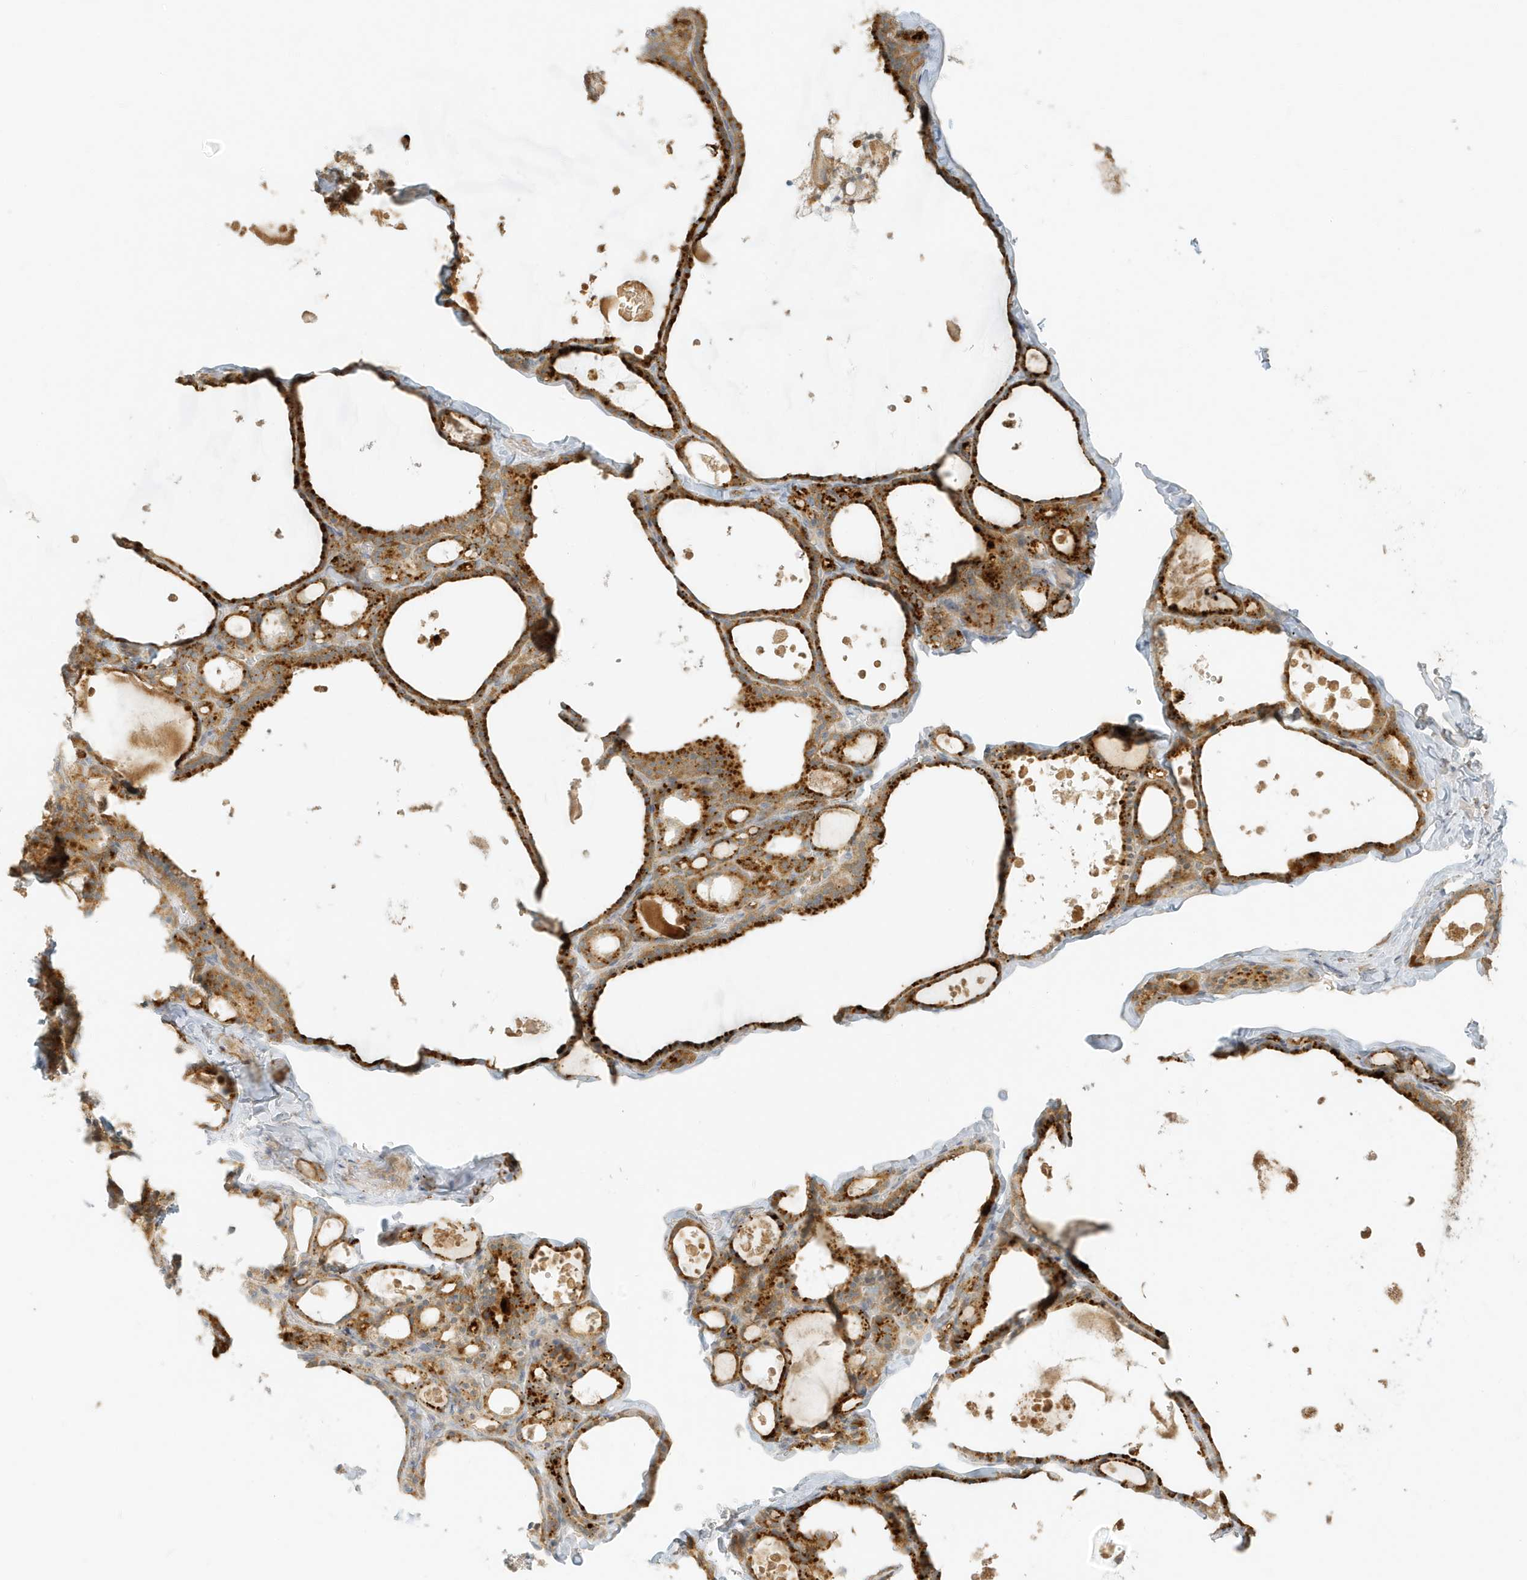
{"staining": {"intensity": "strong", "quantity": ">75%", "location": "cytoplasmic/membranous"}, "tissue": "thyroid gland", "cell_type": "Glandular cells", "image_type": "normal", "snomed": [{"axis": "morphology", "description": "Normal tissue, NOS"}, {"axis": "topography", "description": "Thyroid gland"}], "caption": "DAB immunohistochemical staining of benign human thyroid gland demonstrates strong cytoplasmic/membranous protein expression in about >75% of glandular cells. (brown staining indicates protein expression, while blue staining denotes nuclei).", "gene": "MCOLN1", "patient": {"sex": "male", "age": 56}}